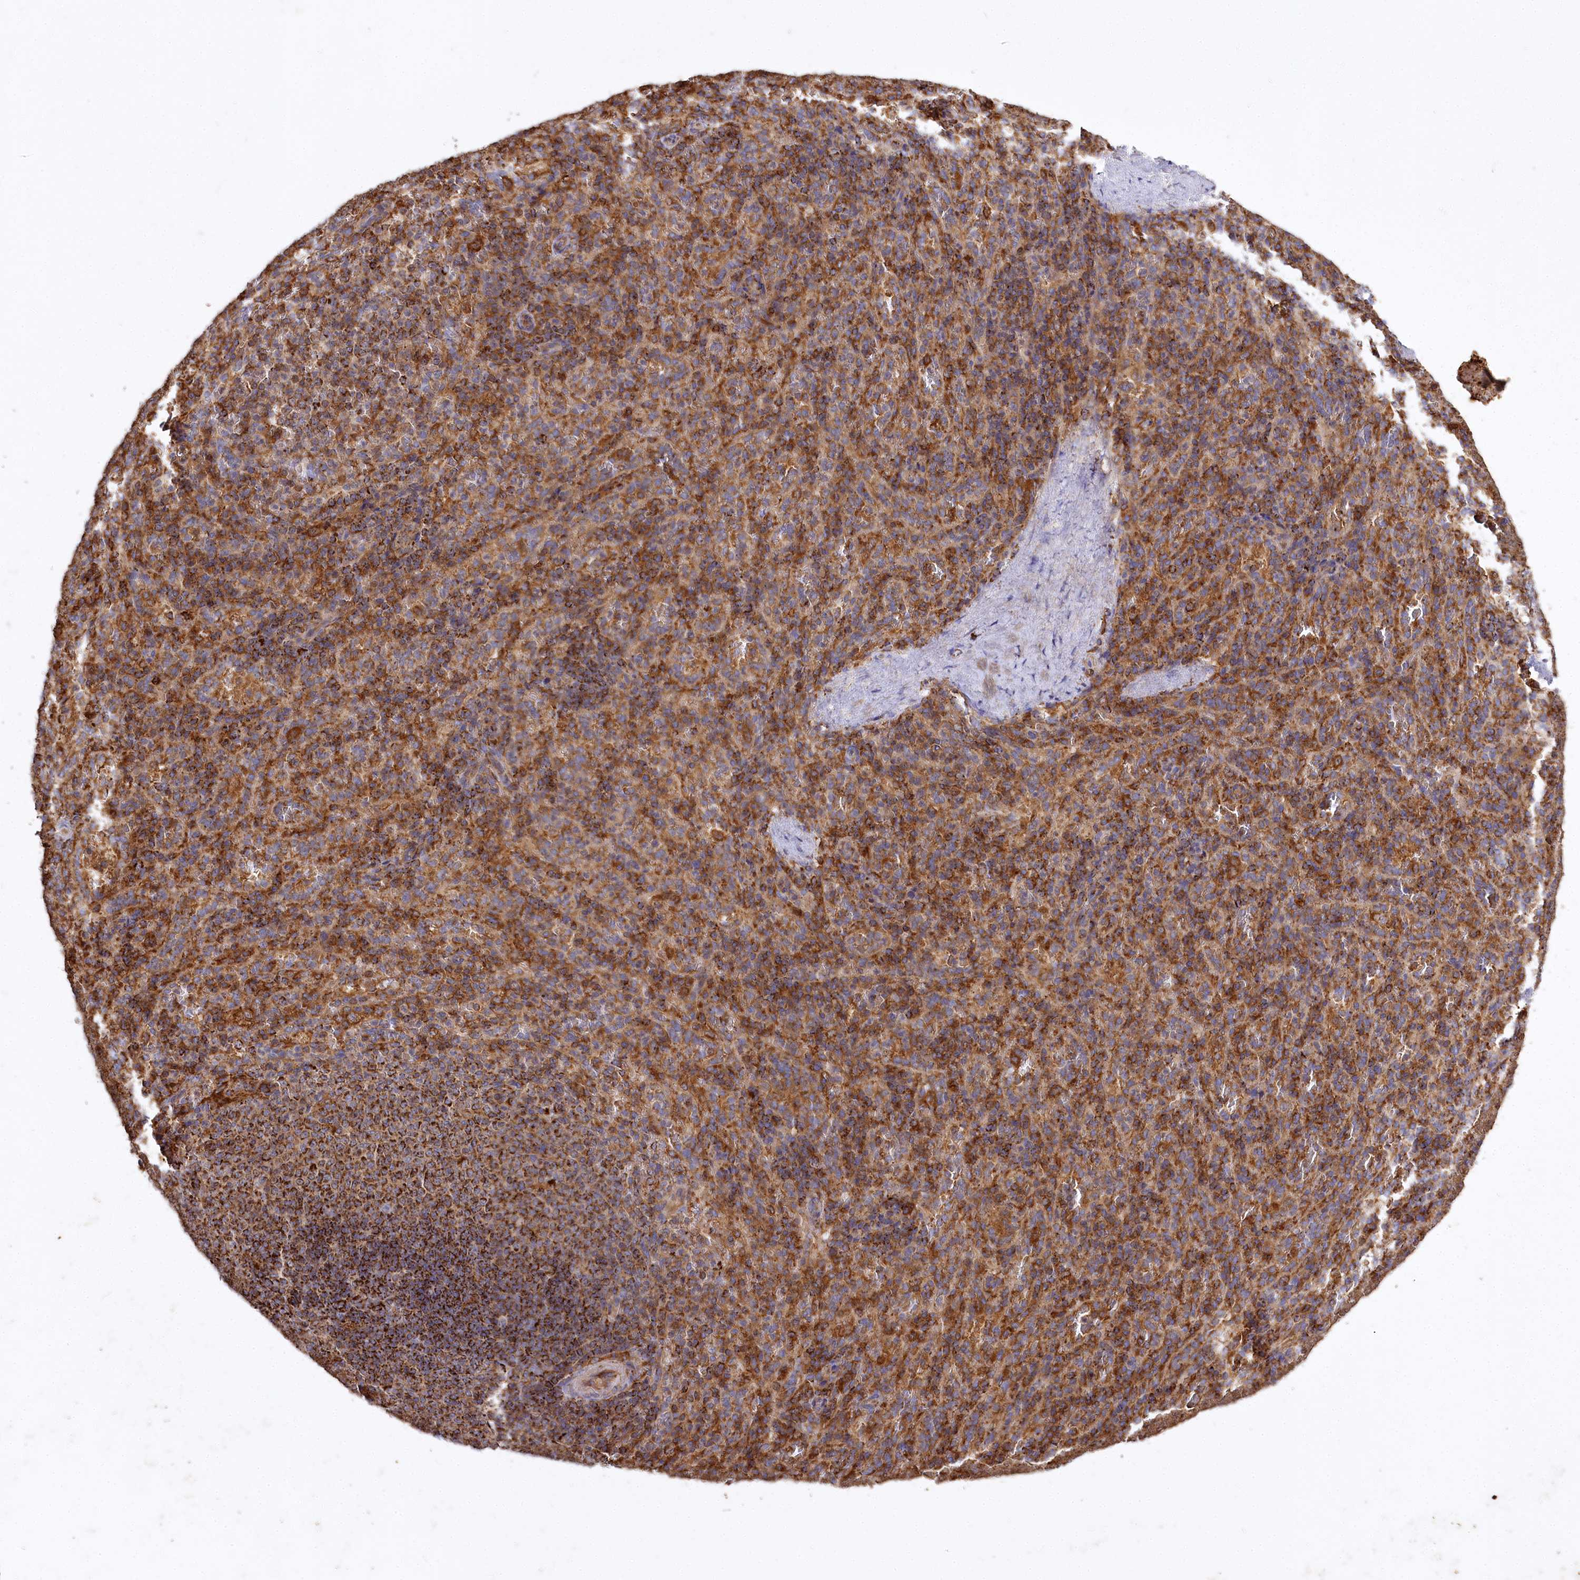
{"staining": {"intensity": "moderate", "quantity": "25%-75%", "location": "cytoplasmic/membranous"}, "tissue": "spleen", "cell_type": "Cells in red pulp", "image_type": "normal", "snomed": [{"axis": "morphology", "description": "Normal tissue, NOS"}, {"axis": "topography", "description": "Spleen"}], "caption": "Immunohistochemistry photomicrograph of unremarkable human spleen stained for a protein (brown), which reveals medium levels of moderate cytoplasmic/membranous positivity in approximately 25%-75% of cells in red pulp.", "gene": "CARD19", "patient": {"sex": "female", "age": 21}}